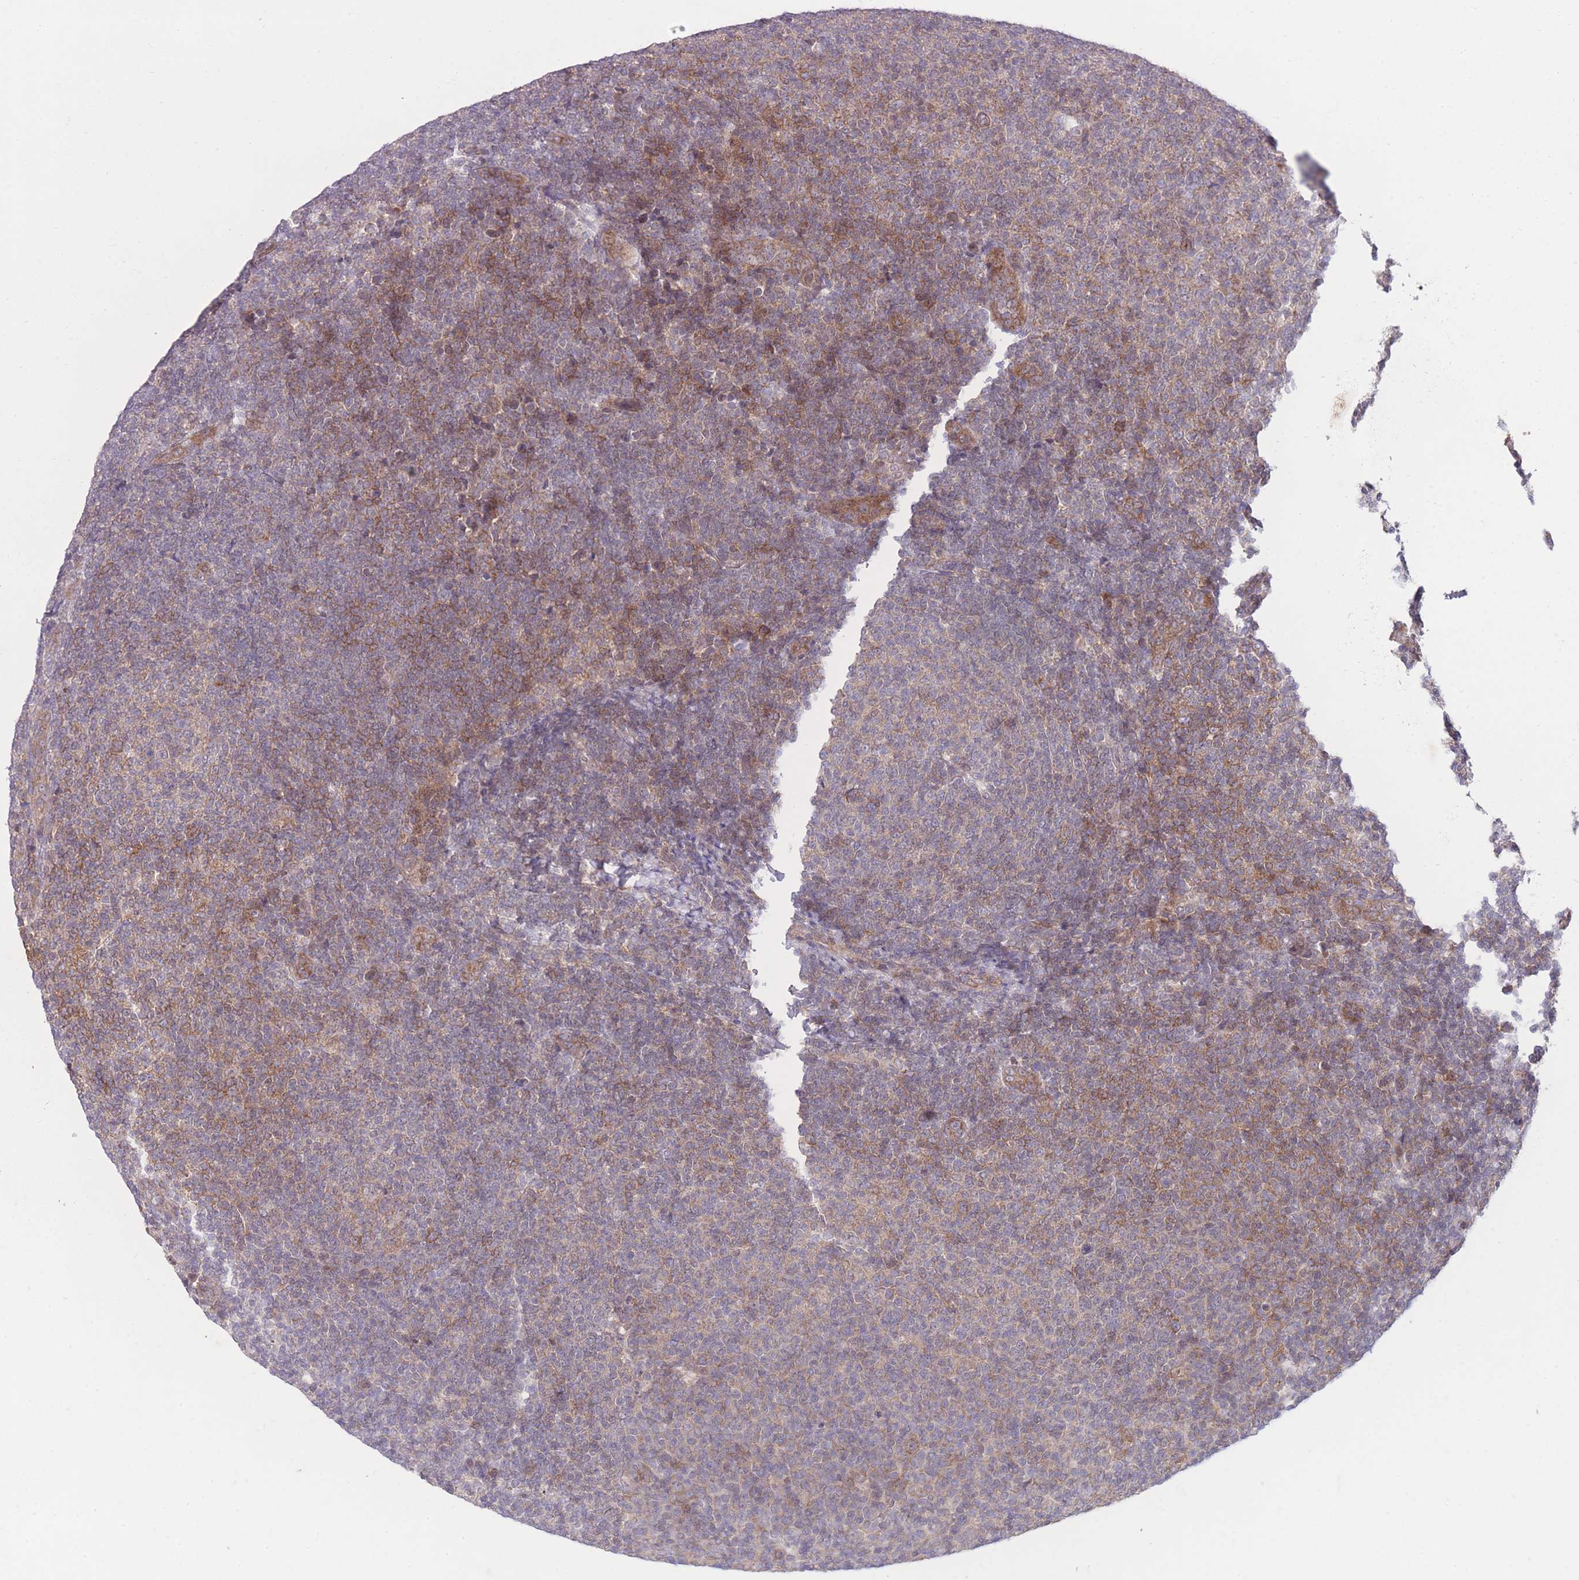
{"staining": {"intensity": "moderate", "quantity": "<25%", "location": "cytoplasmic/membranous"}, "tissue": "lymphoma", "cell_type": "Tumor cells", "image_type": "cancer", "snomed": [{"axis": "morphology", "description": "Malignant lymphoma, non-Hodgkin's type, Low grade"}, {"axis": "topography", "description": "Lymph node"}], "caption": "This image displays immunohistochemistry (IHC) staining of malignant lymphoma, non-Hodgkin's type (low-grade), with low moderate cytoplasmic/membranous staining in about <25% of tumor cells.", "gene": "RIC8A", "patient": {"sex": "male", "age": 66}}